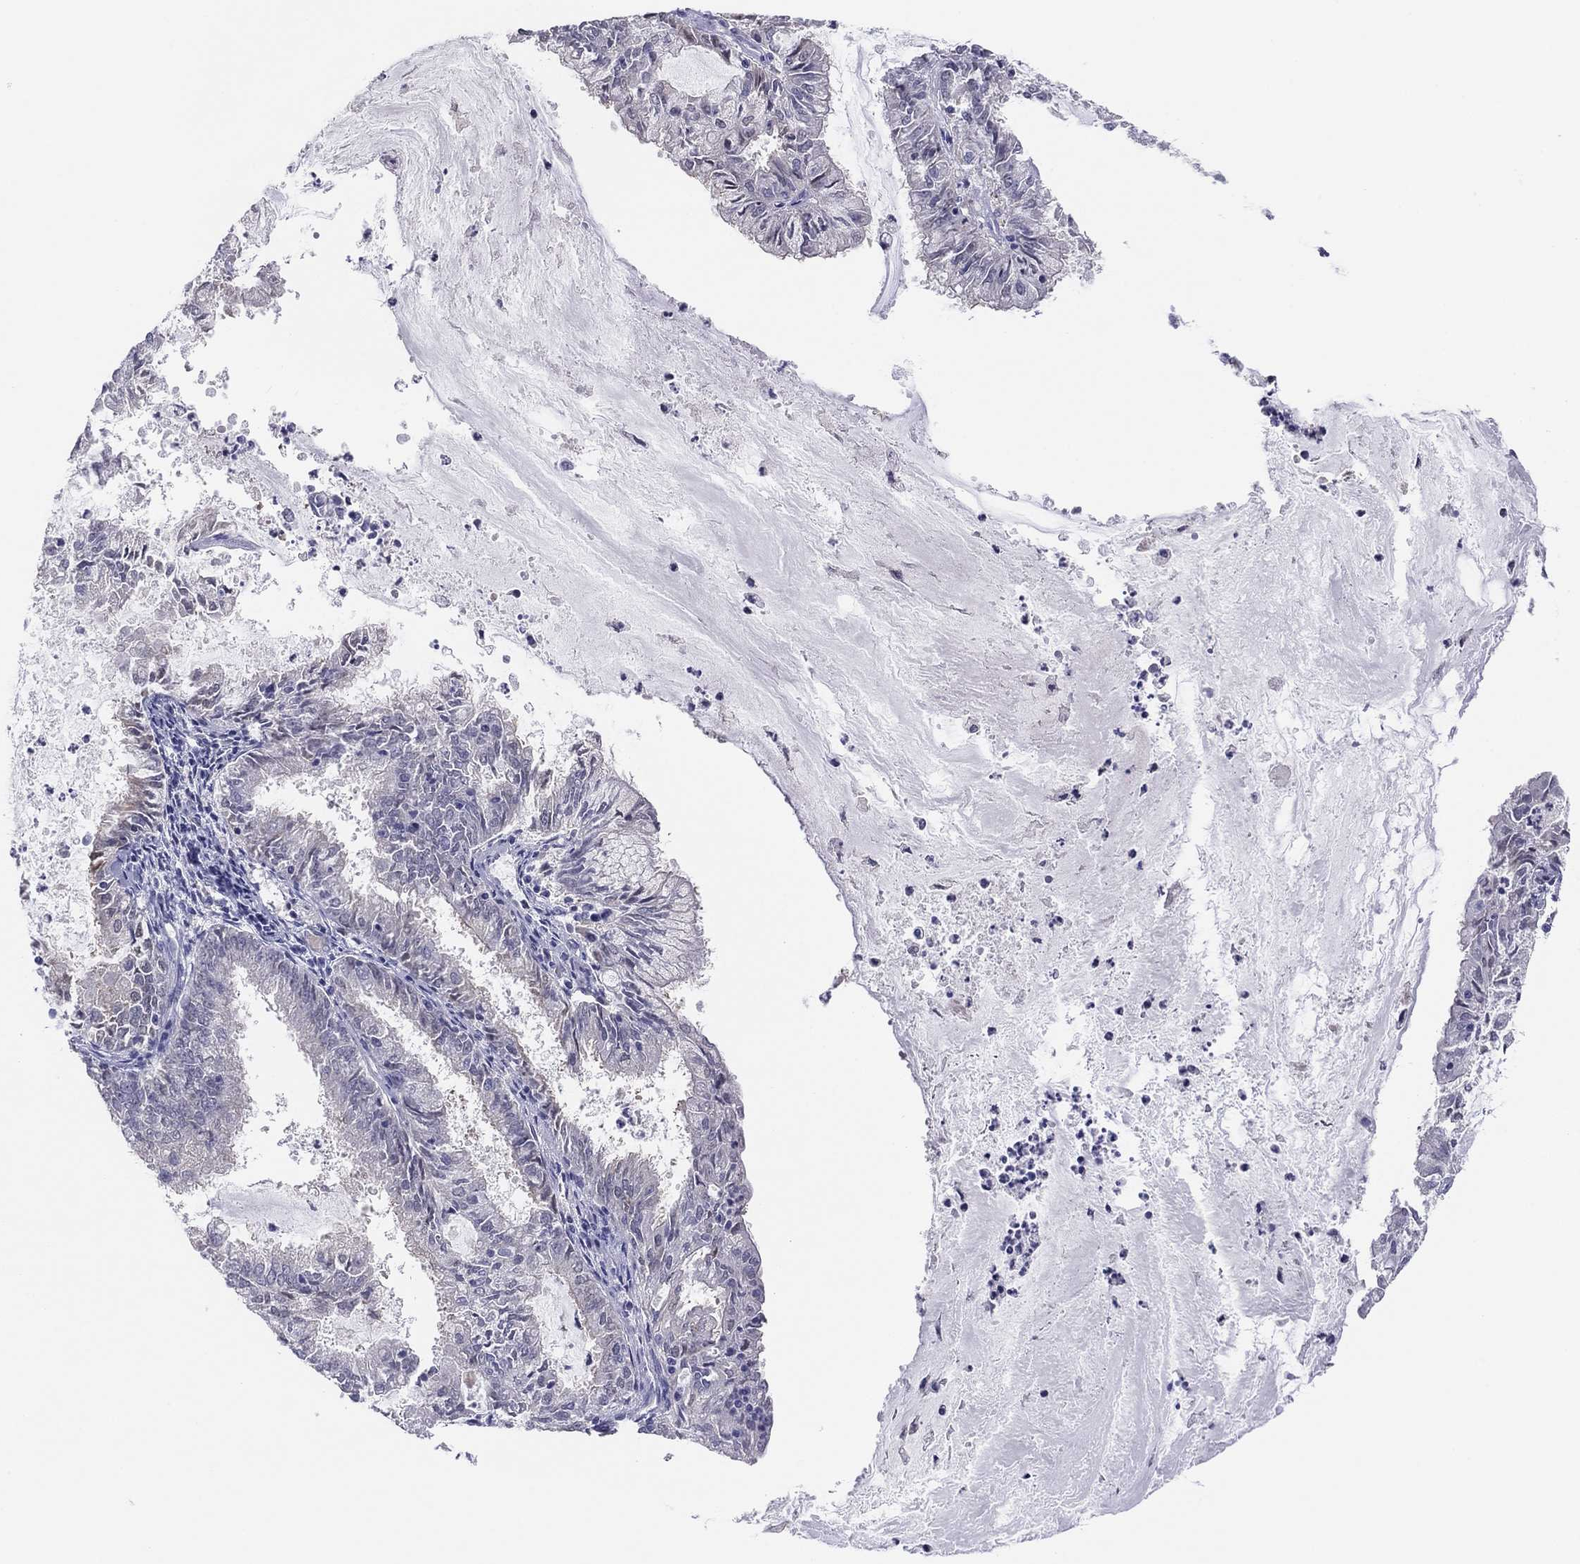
{"staining": {"intensity": "negative", "quantity": "none", "location": "none"}, "tissue": "endometrial cancer", "cell_type": "Tumor cells", "image_type": "cancer", "snomed": [{"axis": "morphology", "description": "Adenocarcinoma, NOS"}, {"axis": "topography", "description": "Endometrium"}], "caption": "This is an immunohistochemistry micrograph of endometrial adenocarcinoma. There is no positivity in tumor cells.", "gene": "PDXK", "patient": {"sex": "female", "age": 57}}